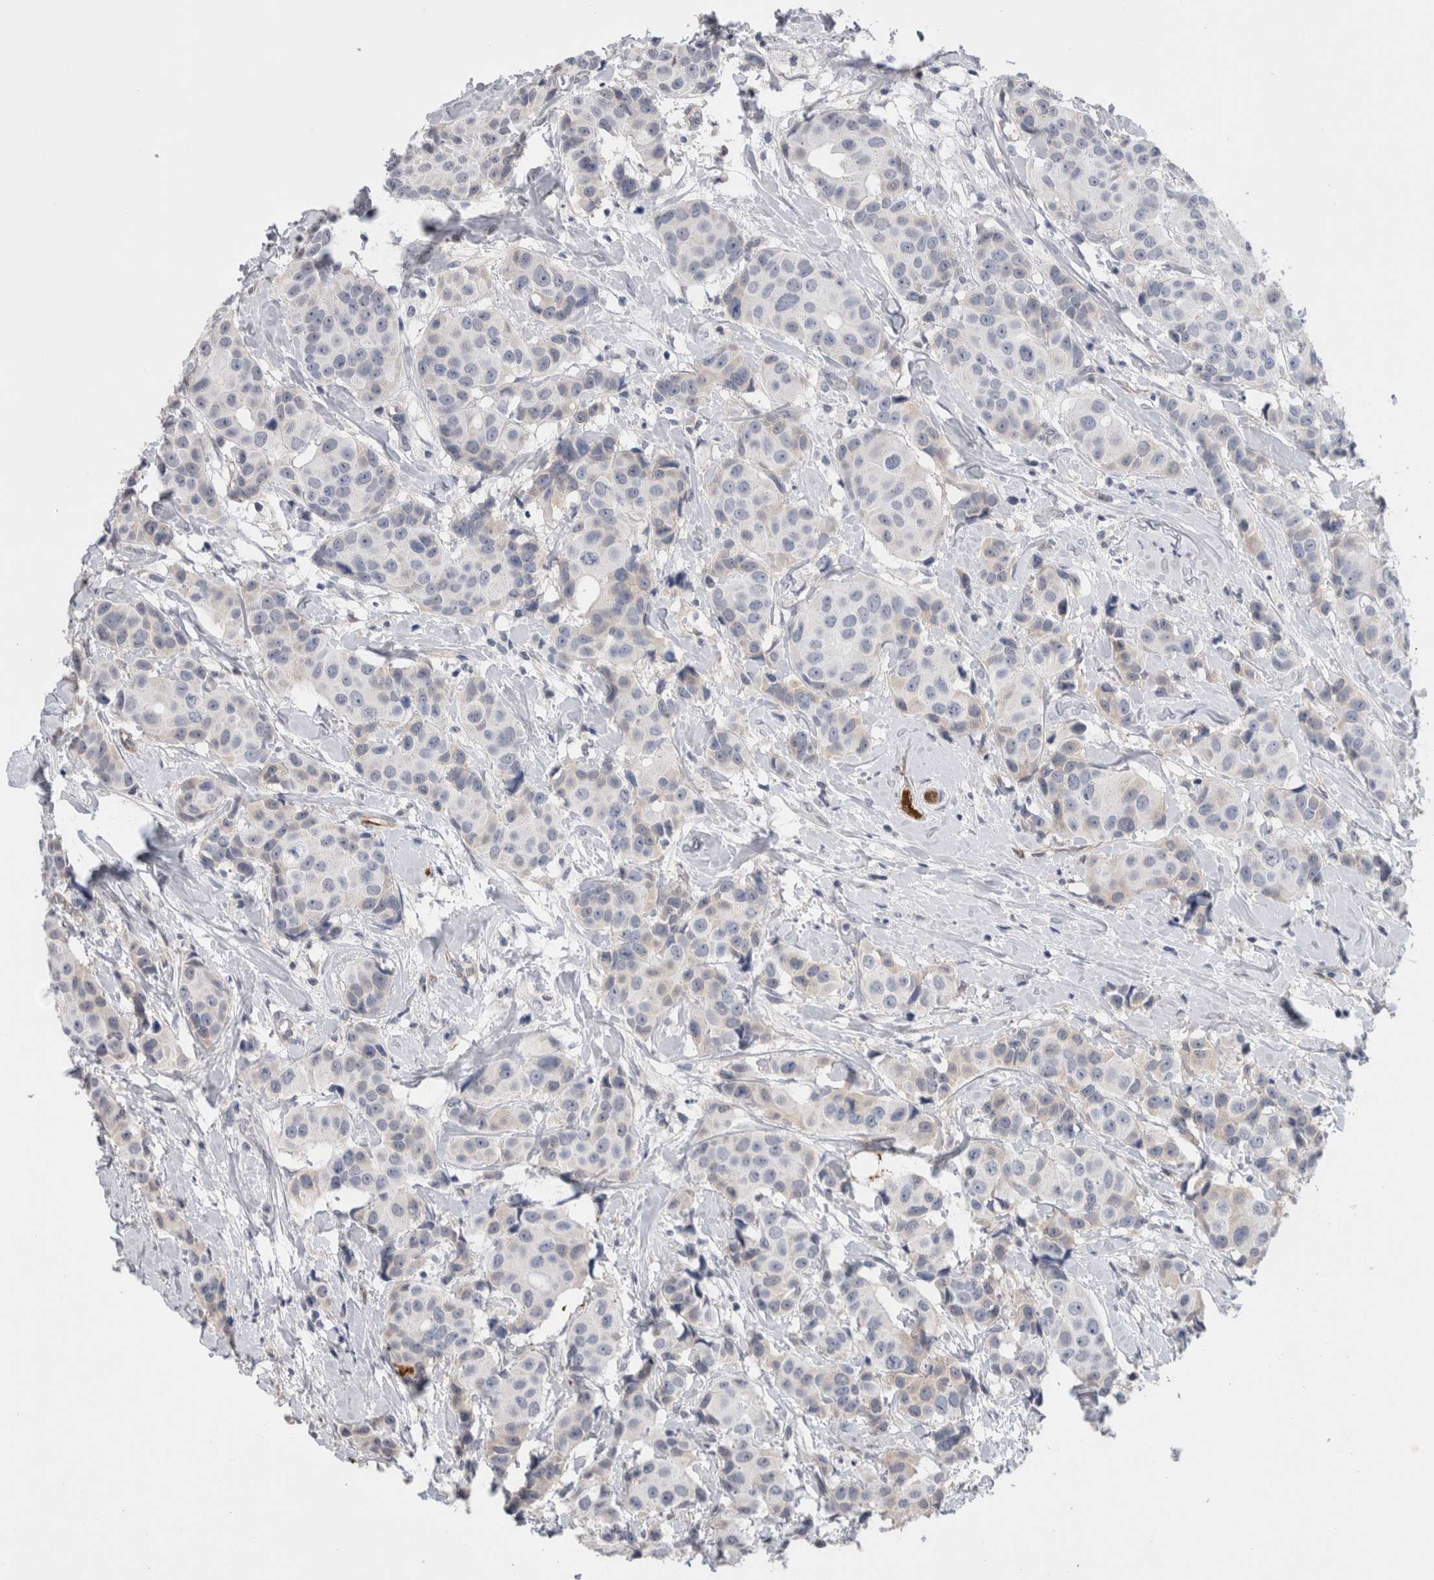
{"staining": {"intensity": "negative", "quantity": "none", "location": "none"}, "tissue": "breast cancer", "cell_type": "Tumor cells", "image_type": "cancer", "snomed": [{"axis": "morphology", "description": "Normal tissue, NOS"}, {"axis": "morphology", "description": "Duct carcinoma"}, {"axis": "topography", "description": "Breast"}], "caption": "An immunohistochemistry (IHC) histopathology image of intraductal carcinoma (breast) is shown. There is no staining in tumor cells of intraductal carcinoma (breast).", "gene": "FABP4", "patient": {"sex": "female", "age": 39}}